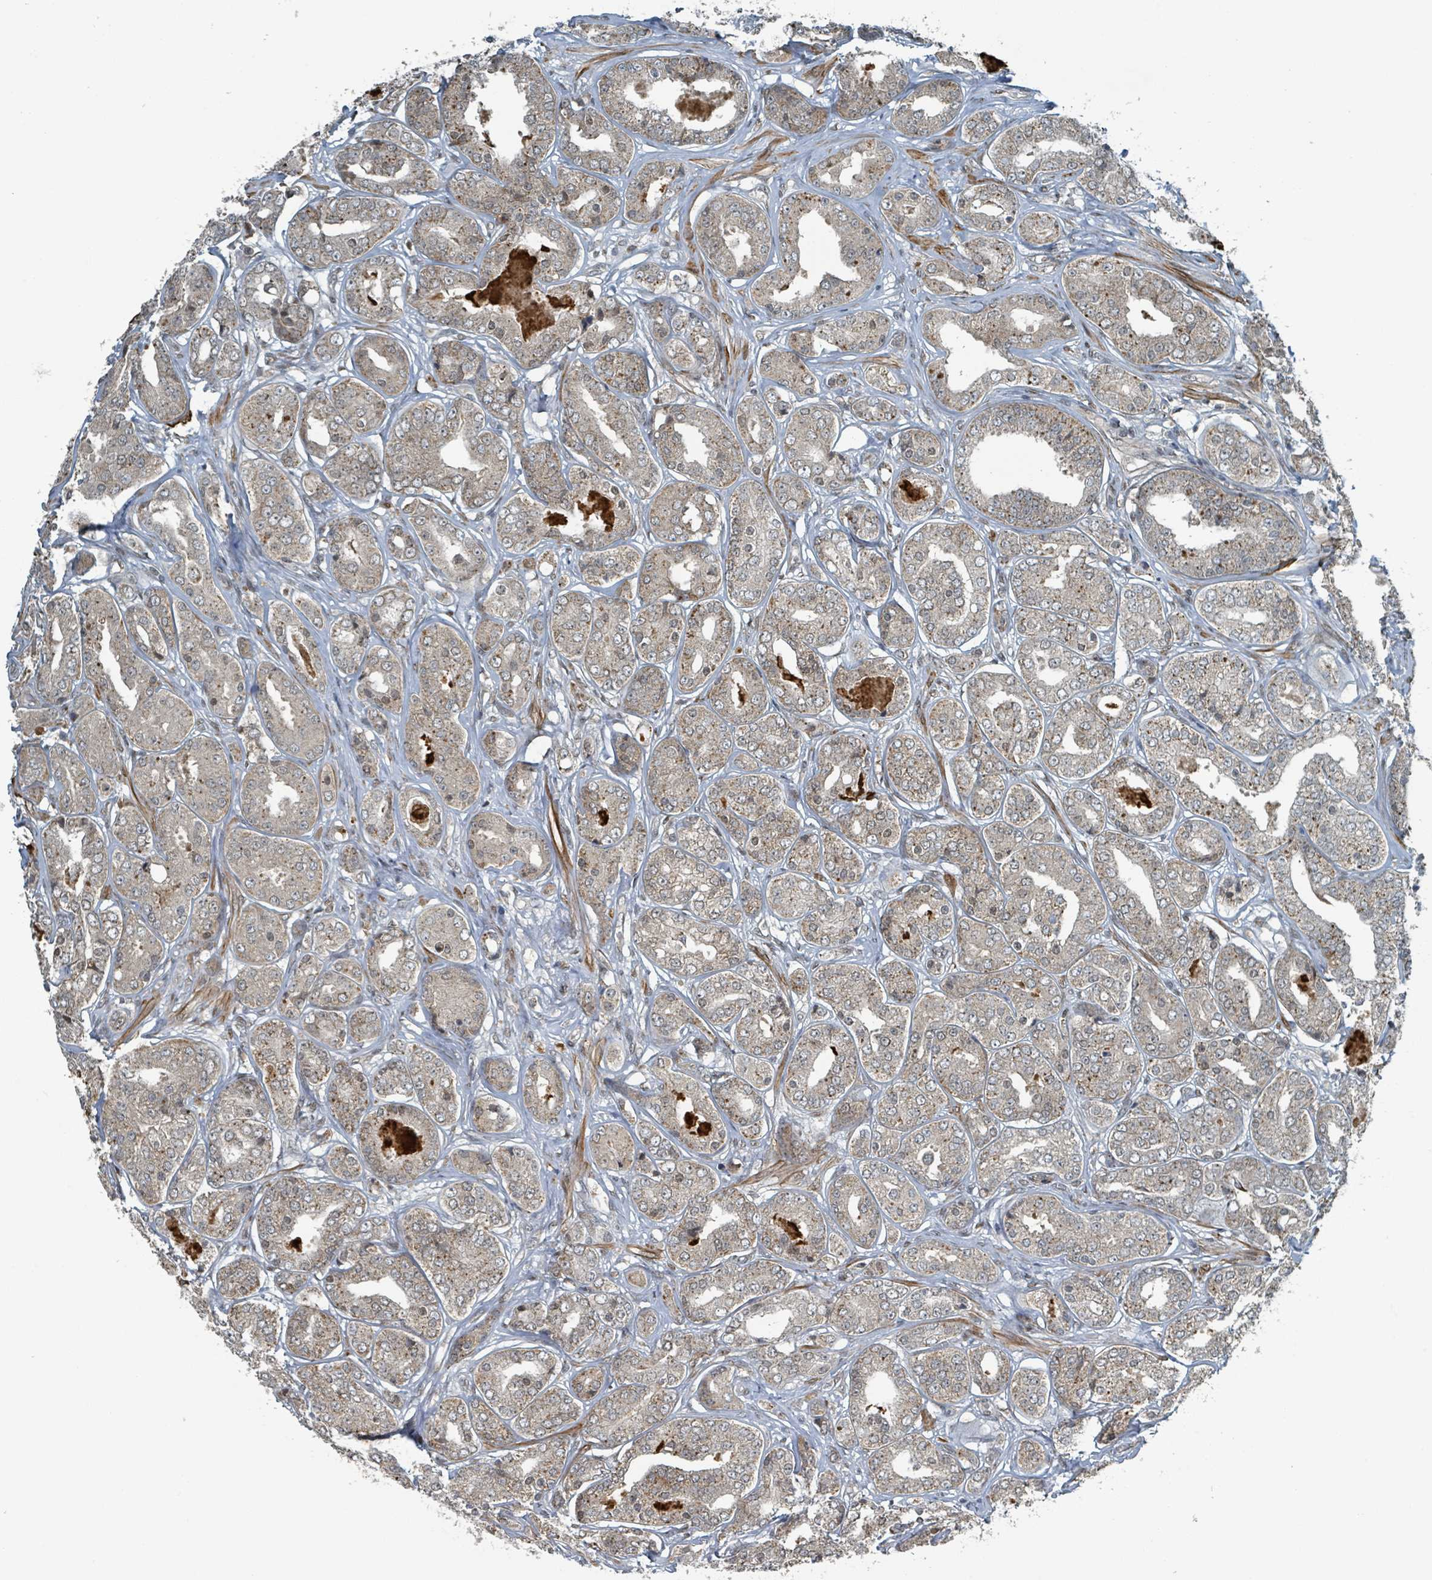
{"staining": {"intensity": "moderate", "quantity": "25%-75%", "location": "cytoplasmic/membranous"}, "tissue": "prostate cancer", "cell_type": "Tumor cells", "image_type": "cancer", "snomed": [{"axis": "morphology", "description": "Adenocarcinoma, High grade"}, {"axis": "topography", "description": "Prostate"}], "caption": "IHC (DAB (3,3'-diaminobenzidine)) staining of human high-grade adenocarcinoma (prostate) reveals moderate cytoplasmic/membranous protein positivity in about 25%-75% of tumor cells. Using DAB (3,3'-diaminobenzidine) (brown) and hematoxylin (blue) stains, captured at high magnification using brightfield microscopy.", "gene": "PHIP", "patient": {"sex": "male", "age": 63}}